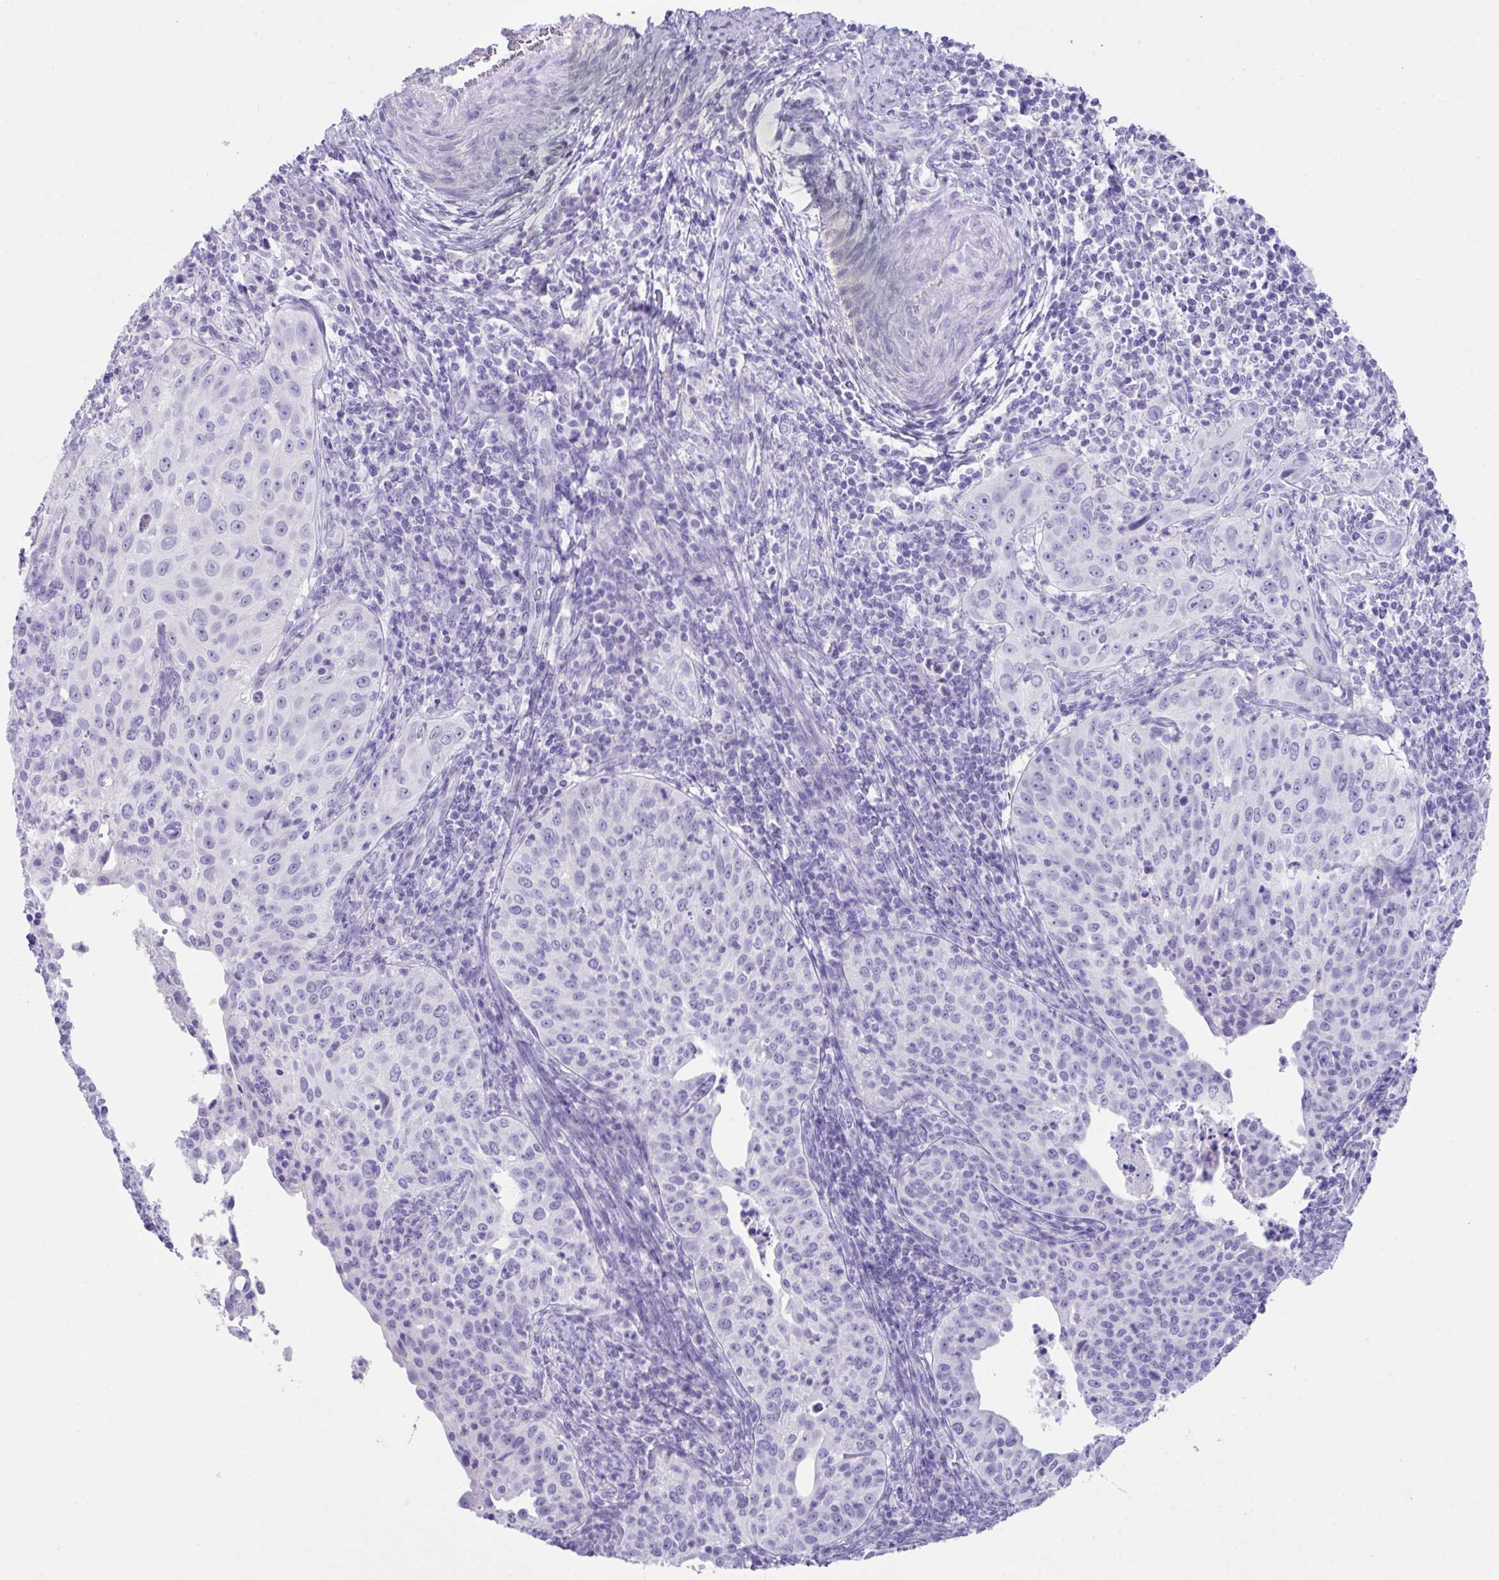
{"staining": {"intensity": "negative", "quantity": "none", "location": "none"}, "tissue": "cervical cancer", "cell_type": "Tumor cells", "image_type": "cancer", "snomed": [{"axis": "morphology", "description": "Squamous cell carcinoma, NOS"}, {"axis": "topography", "description": "Cervix"}], "caption": "Cervical squamous cell carcinoma was stained to show a protein in brown. There is no significant positivity in tumor cells.", "gene": "LGALS4", "patient": {"sex": "female", "age": 30}}